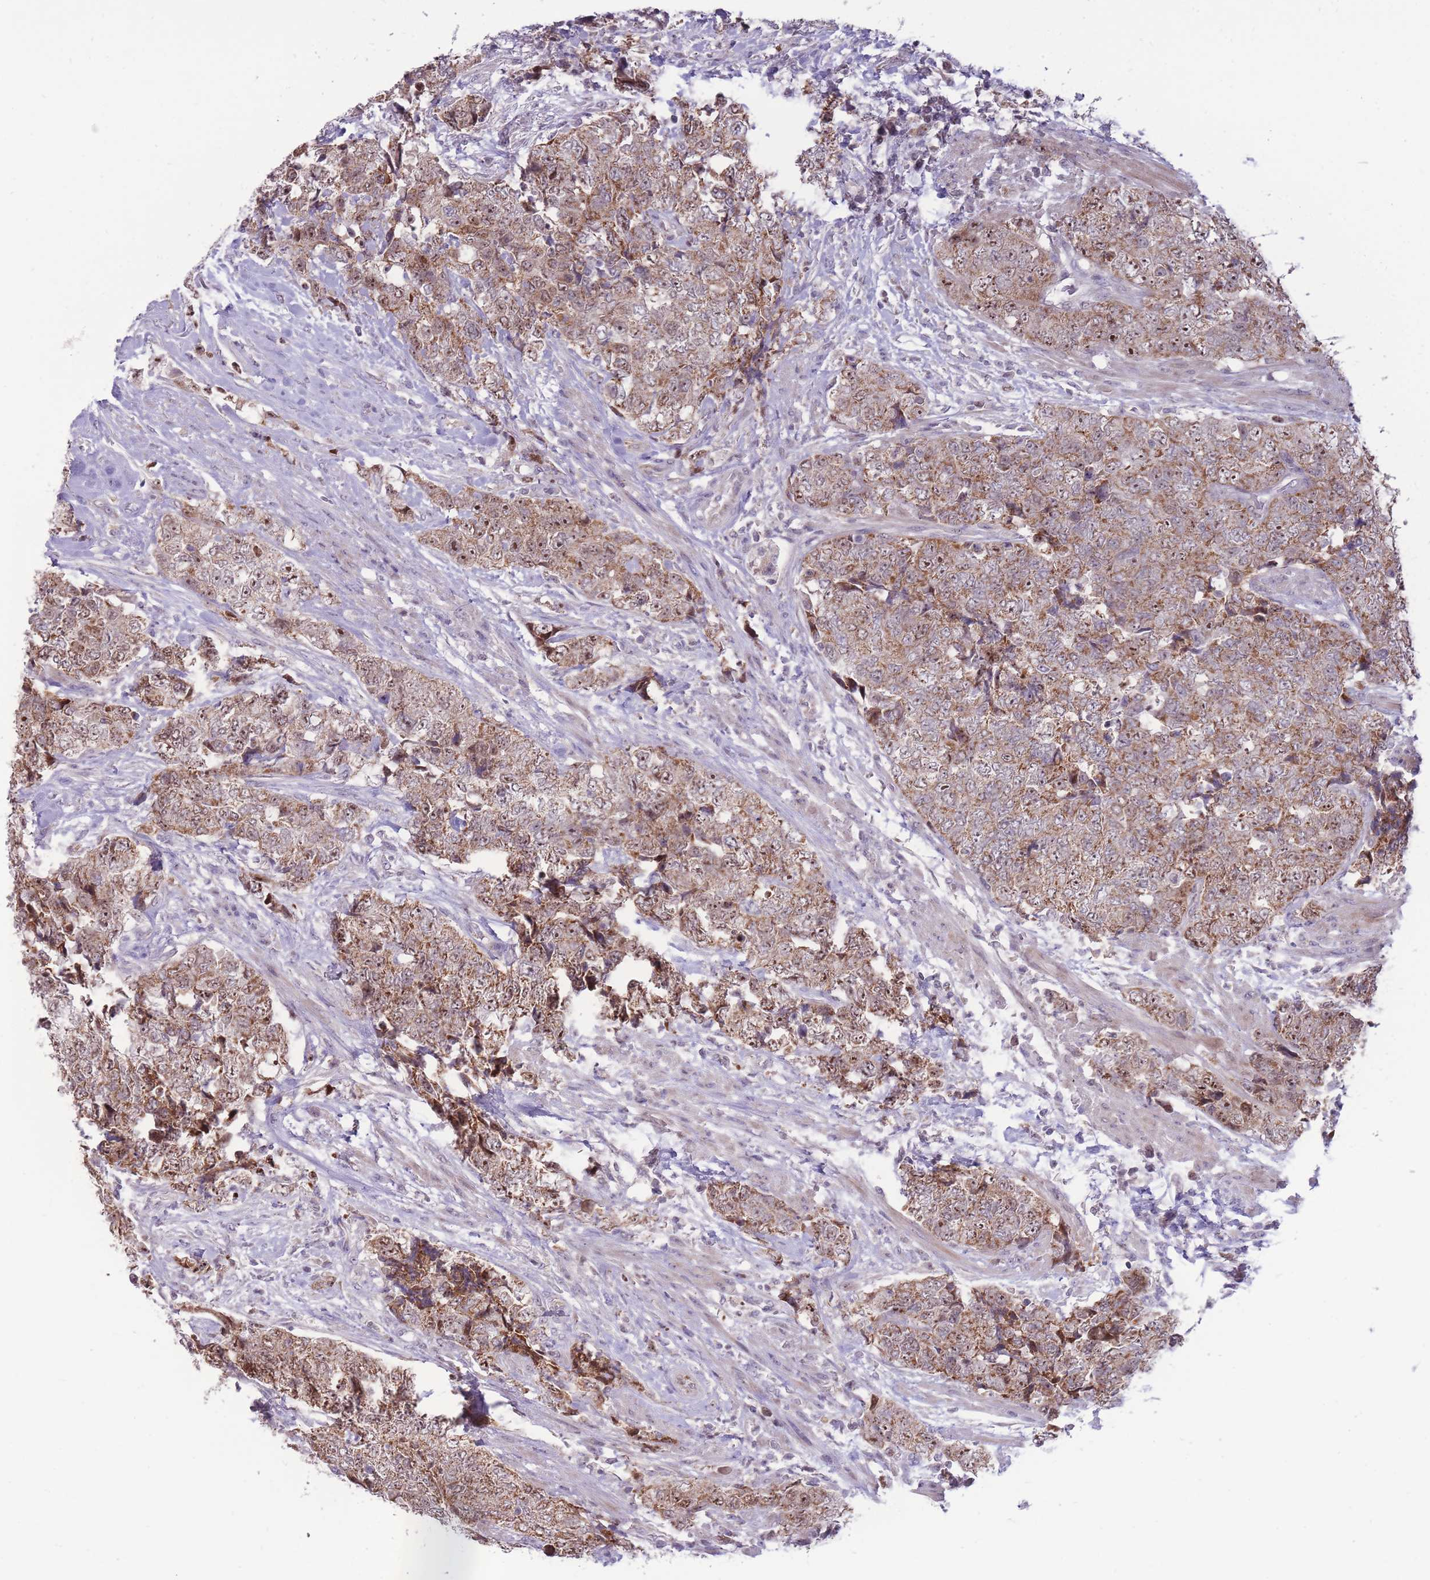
{"staining": {"intensity": "moderate", "quantity": ">75%", "location": "cytoplasmic/membranous,nuclear"}, "tissue": "urothelial cancer", "cell_type": "Tumor cells", "image_type": "cancer", "snomed": [{"axis": "morphology", "description": "Urothelial carcinoma, High grade"}, {"axis": "topography", "description": "Urinary bladder"}], "caption": "High-grade urothelial carcinoma was stained to show a protein in brown. There is medium levels of moderate cytoplasmic/membranous and nuclear staining in approximately >75% of tumor cells. The protein is stained brown, and the nuclei are stained in blue (DAB (3,3'-diaminobenzidine) IHC with brightfield microscopy, high magnification).", "gene": "MCIDAS", "patient": {"sex": "female", "age": 78}}